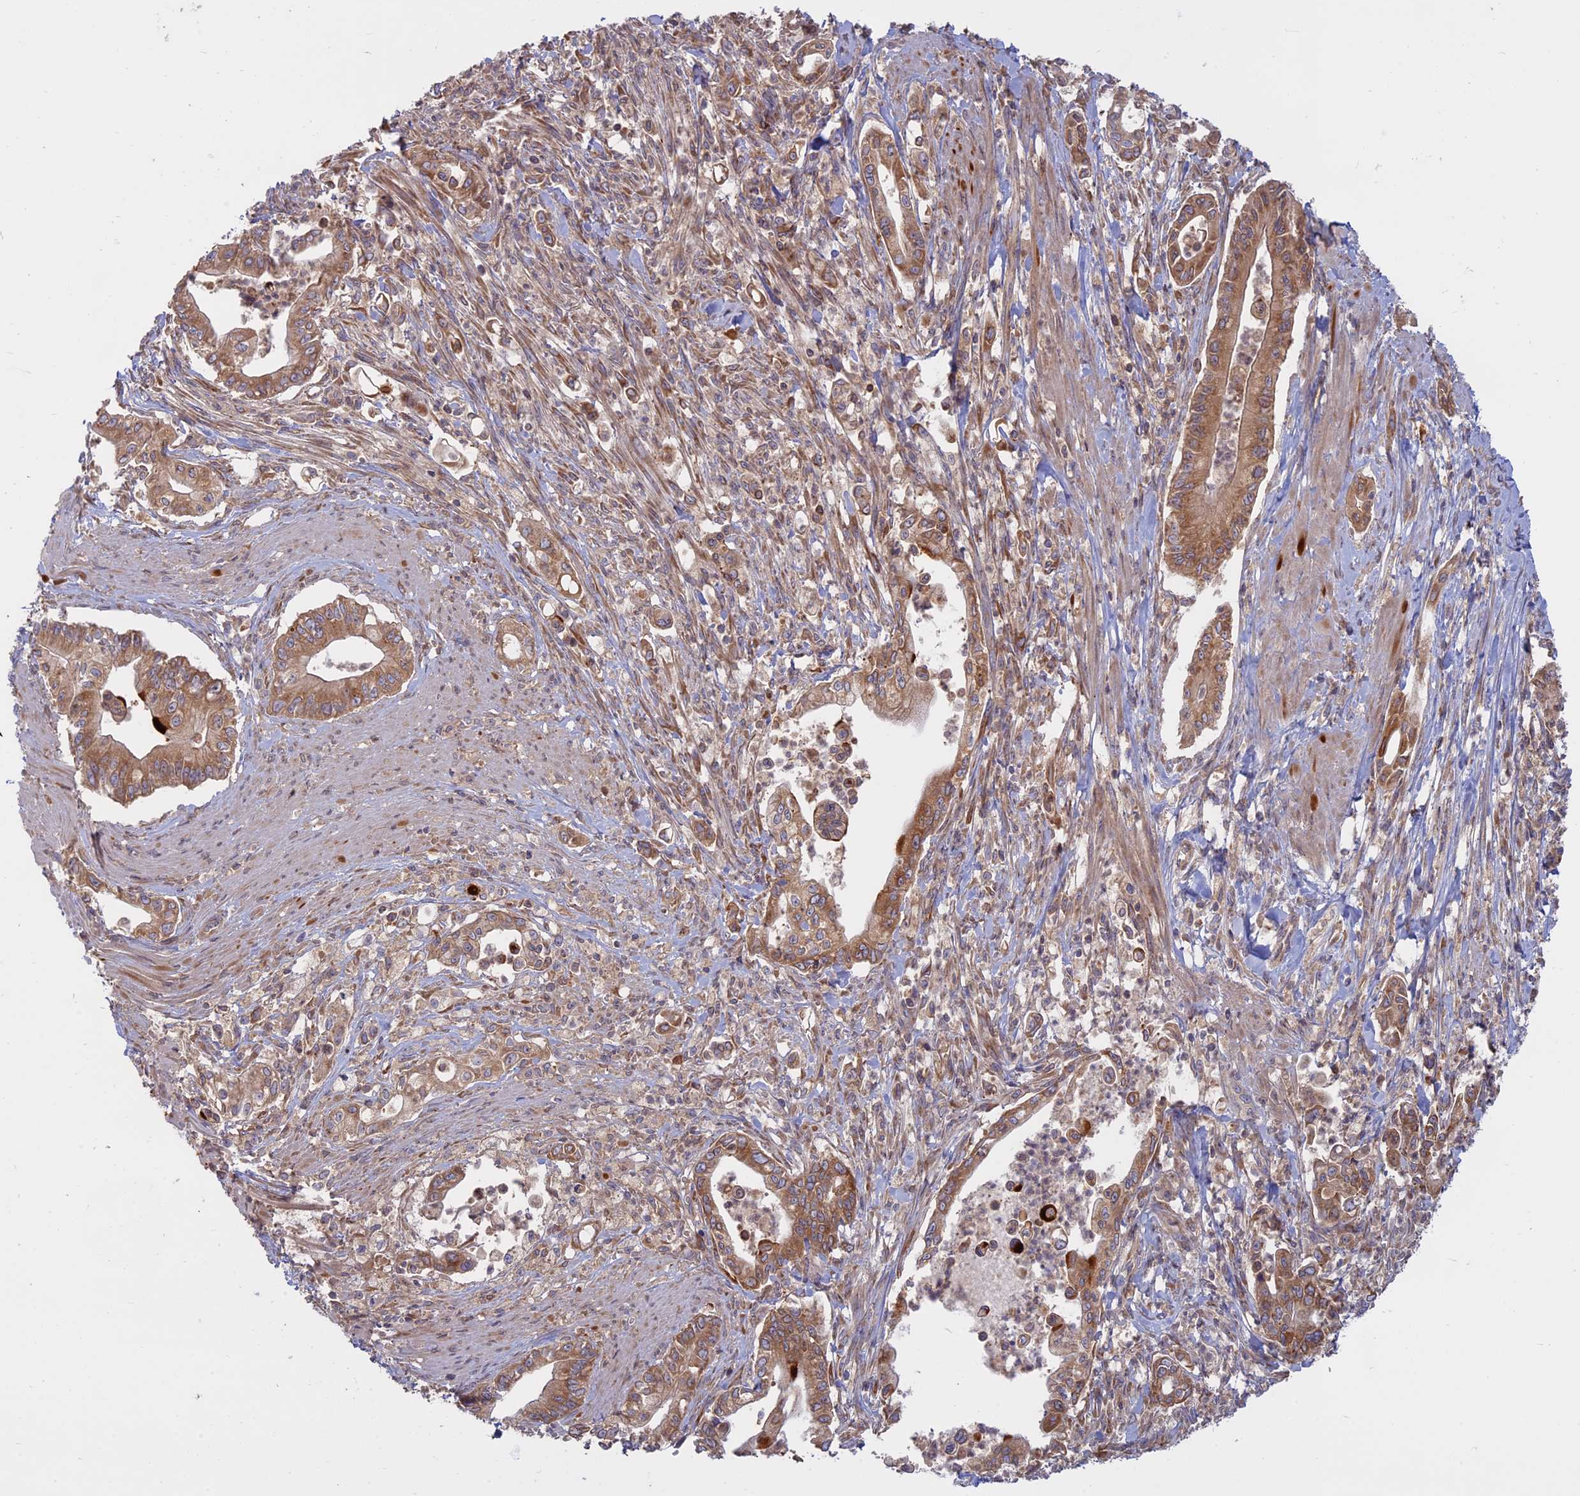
{"staining": {"intensity": "moderate", "quantity": ">75%", "location": "cytoplasmic/membranous"}, "tissue": "pancreatic cancer", "cell_type": "Tumor cells", "image_type": "cancer", "snomed": [{"axis": "morphology", "description": "Adenocarcinoma, NOS"}, {"axis": "topography", "description": "Pancreas"}], "caption": "The histopathology image reveals a brown stain indicating the presence of a protein in the cytoplasmic/membranous of tumor cells in adenocarcinoma (pancreatic).", "gene": "TMEM208", "patient": {"sex": "male", "age": 78}}